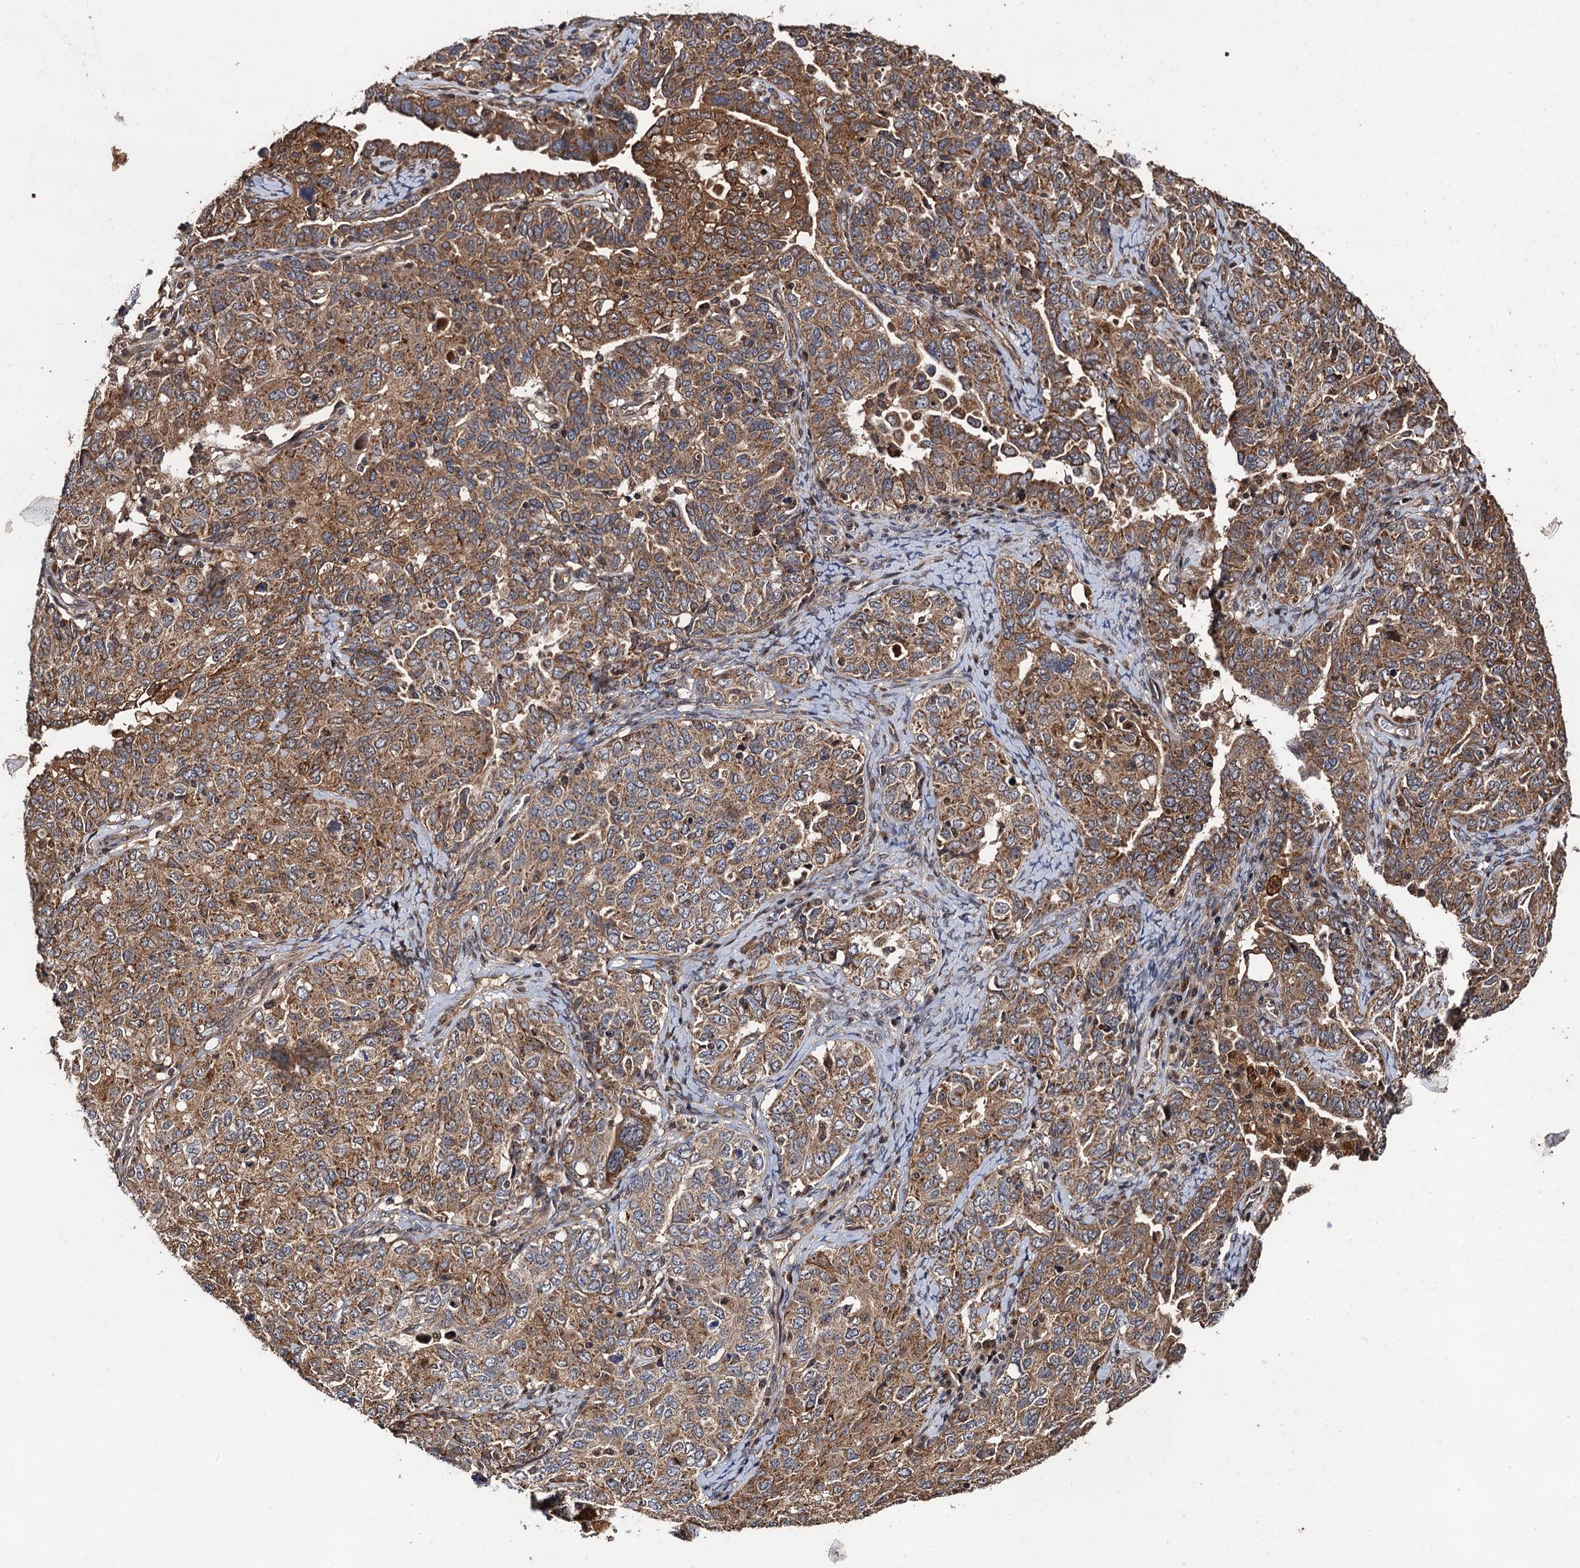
{"staining": {"intensity": "moderate", "quantity": ">75%", "location": "cytoplasmic/membranous"}, "tissue": "ovarian cancer", "cell_type": "Tumor cells", "image_type": "cancer", "snomed": [{"axis": "morphology", "description": "Carcinoma, endometroid"}, {"axis": "topography", "description": "Ovary"}], "caption": "Ovarian cancer was stained to show a protein in brown. There is medium levels of moderate cytoplasmic/membranous staining in approximately >75% of tumor cells. (Brightfield microscopy of DAB IHC at high magnification).", "gene": "MIER2", "patient": {"sex": "female", "age": 62}}